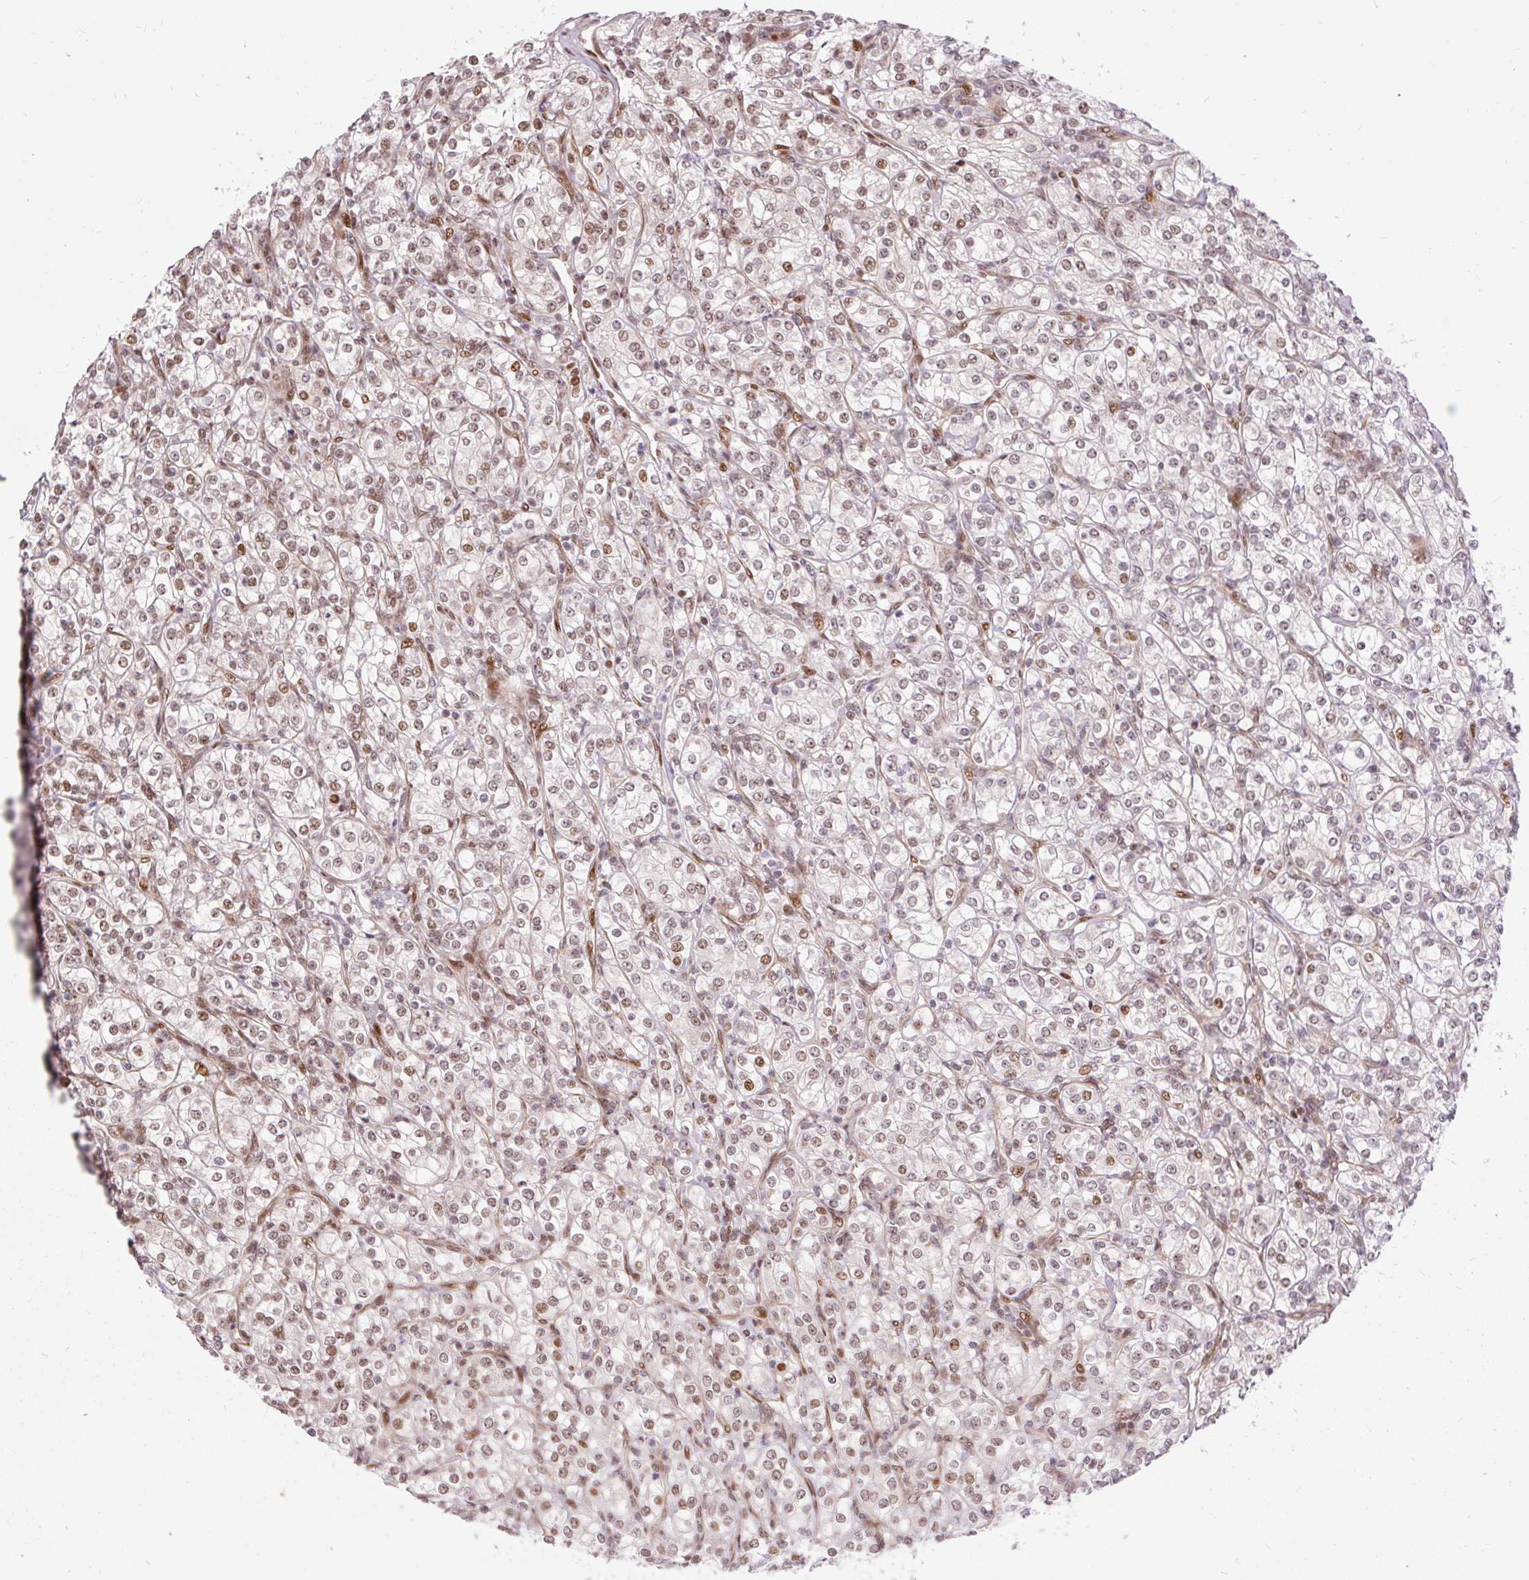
{"staining": {"intensity": "moderate", "quantity": "25%-75%", "location": "nuclear"}, "tissue": "renal cancer", "cell_type": "Tumor cells", "image_type": "cancer", "snomed": [{"axis": "morphology", "description": "Adenocarcinoma, NOS"}, {"axis": "topography", "description": "Kidney"}], "caption": "A photomicrograph of human renal adenocarcinoma stained for a protein displays moderate nuclear brown staining in tumor cells.", "gene": "MECOM", "patient": {"sex": "male", "age": 77}}